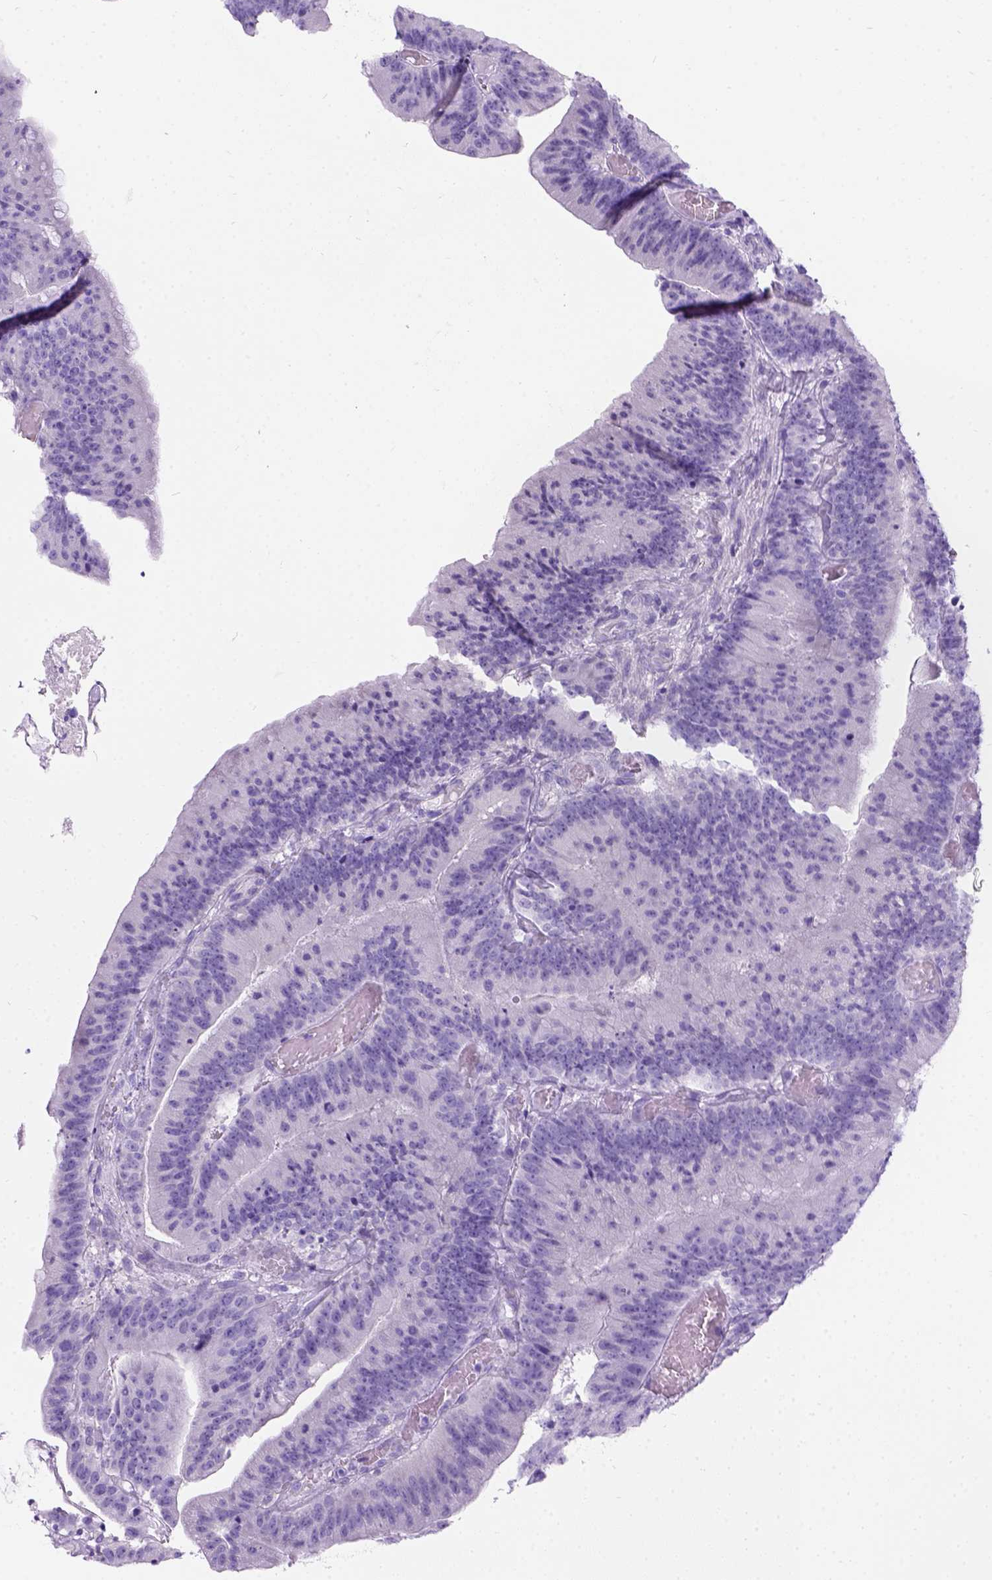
{"staining": {"intensity": "negative", "quantity": "none", "location": "none"}, "tissue": "colorectal cancer", "cell_type": "Tumor cells", "image_type": "cancer", "snomed": [{"axis": "morphology", "description": "Adenocarcinoma, NOS"}, {"axis": "topography", "description": "Colon"}], "caption": "Tumor cells are negative for brown protein staining in colorectal cancer (adenocarcinoma).", "gene": "C7orf57", "patient": {"sex": "female", "age": 78}}